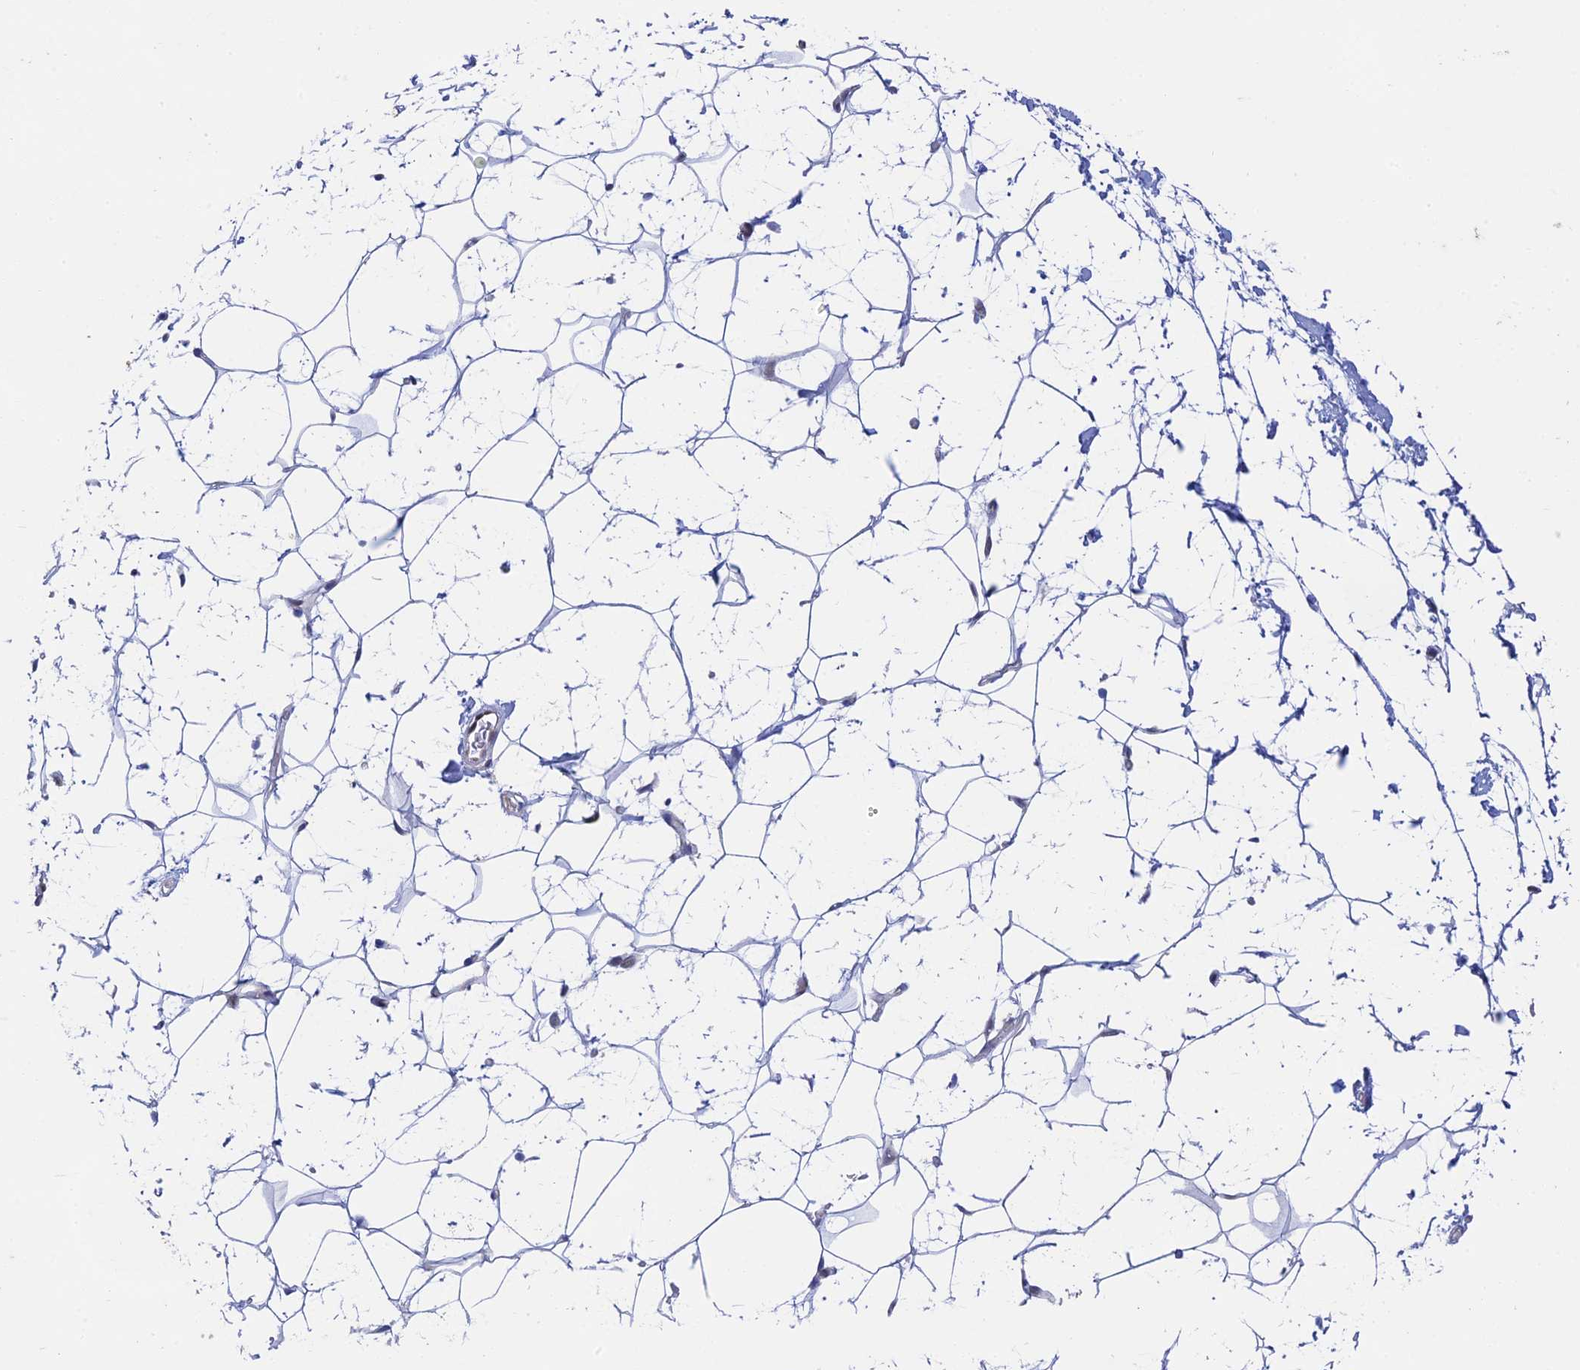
{"staining": {"intensity": "negative", "quantity": "none", "location": "none"}, "tissue": "adipose tissue", "cell_type": "Adipocytes", "image_type": "normal", "snomed": [{"axis": "morphology", "description": "Normal tissue, NOS"}, {"axis": "topography", "description": "Breast"}], "caption": "High magnification brightfield microscopy of normal adipose tissue stained with DAB (3,3'-diaminobenzidine) (brown) and counterstained with hematoxylin (blue): adipocytes show no significant positivity. (DAB immunohistochemistry visualized using brightfield microscopy, high magnification).", "gene": "MRPL17", "patient": {"sex": "female", "age": 26}}